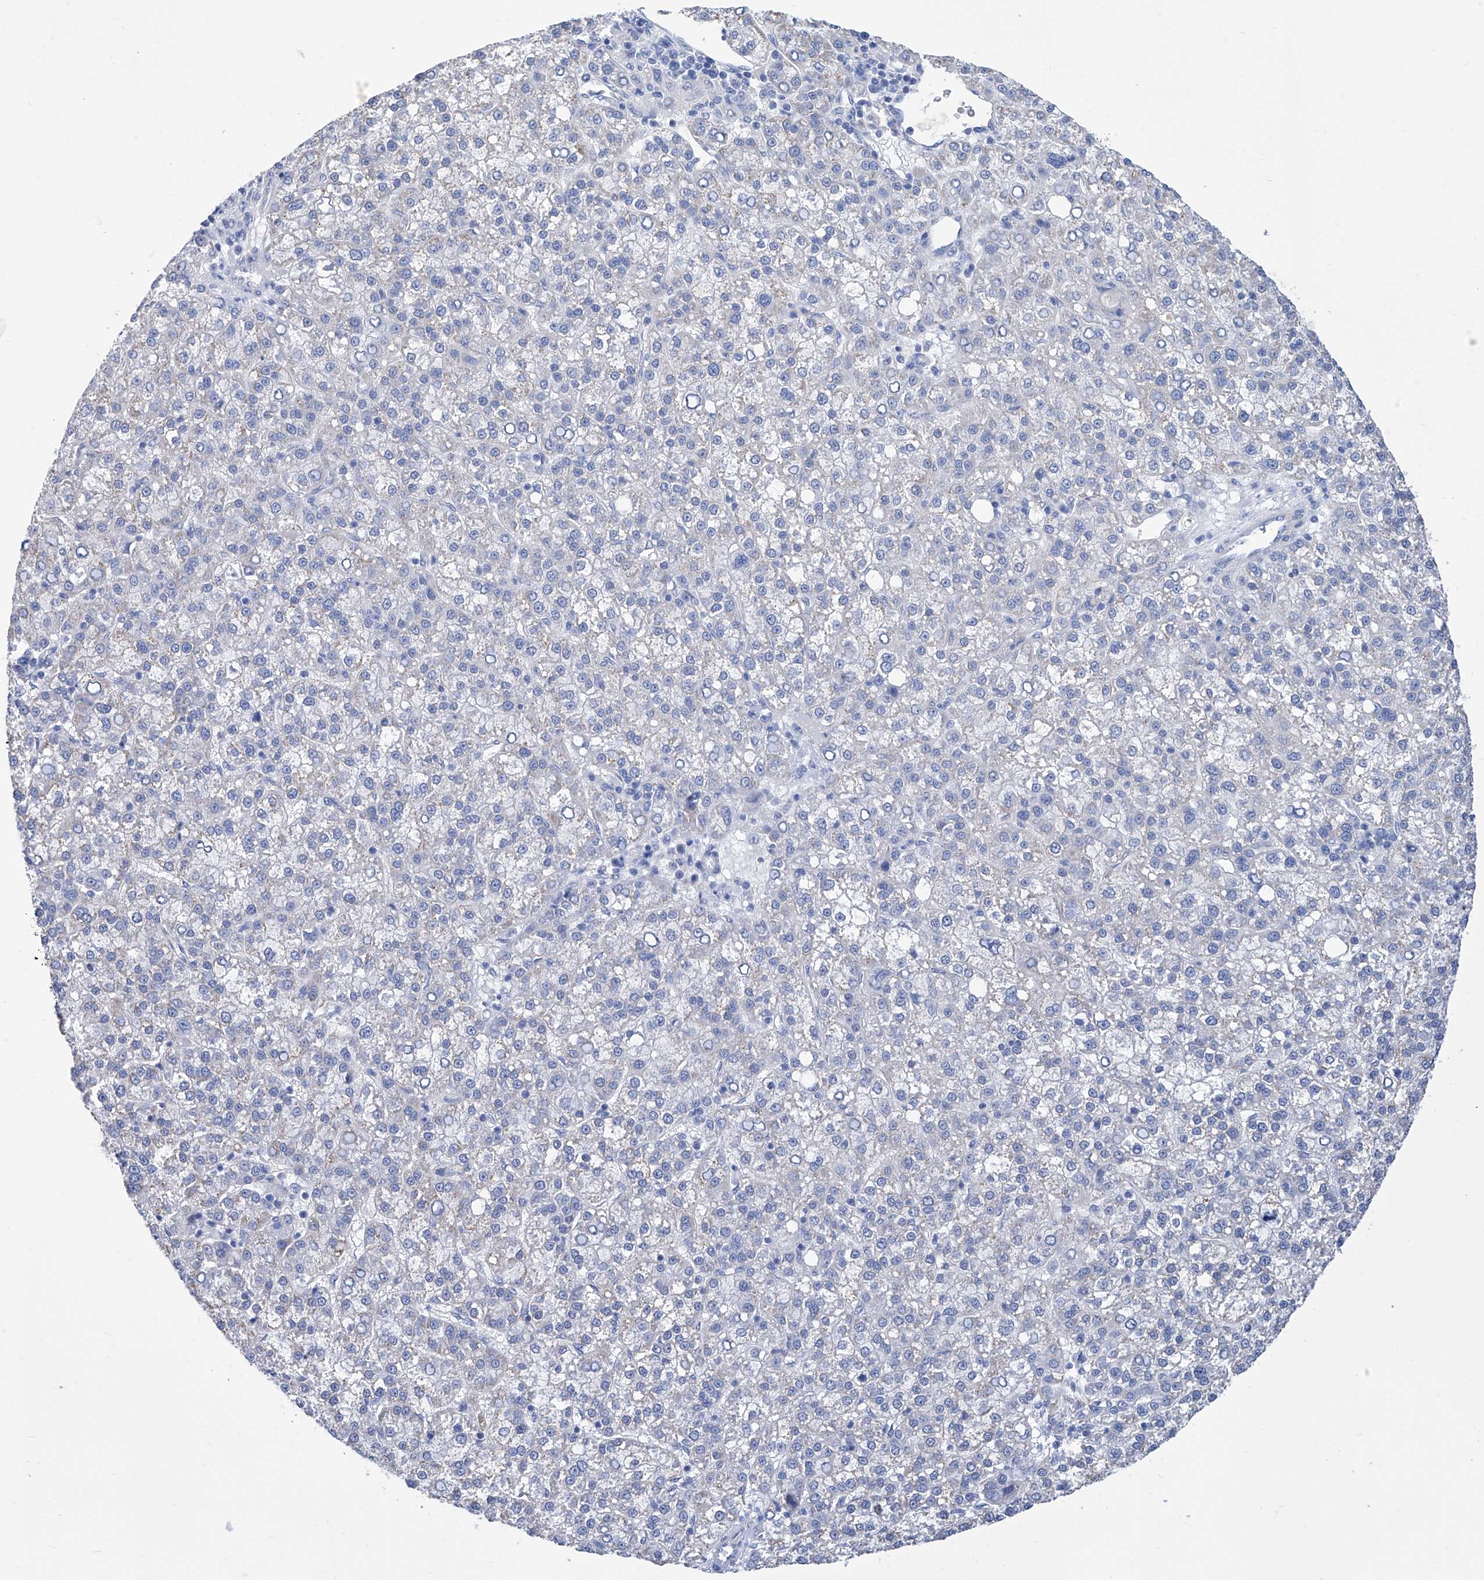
{"staining": {"intensity": "negative", "quantity": "none", "location": "none"}, "tissue": "liver cancer", "cell_type": "Tumor cells", "image_type": "cancer", "snomed": [{"axis": "morphology", "description": "Carcinoma, Hepatocellular, NOS"}, {"axis": "topography", "description": "Liver"}], "caption": "This is an IHC micrograph of human hepatocellular carcinoma (liver). There is no staining in tumor cells.", "gene": "SMS", "patient": {"sex": "female", "age": 58}}